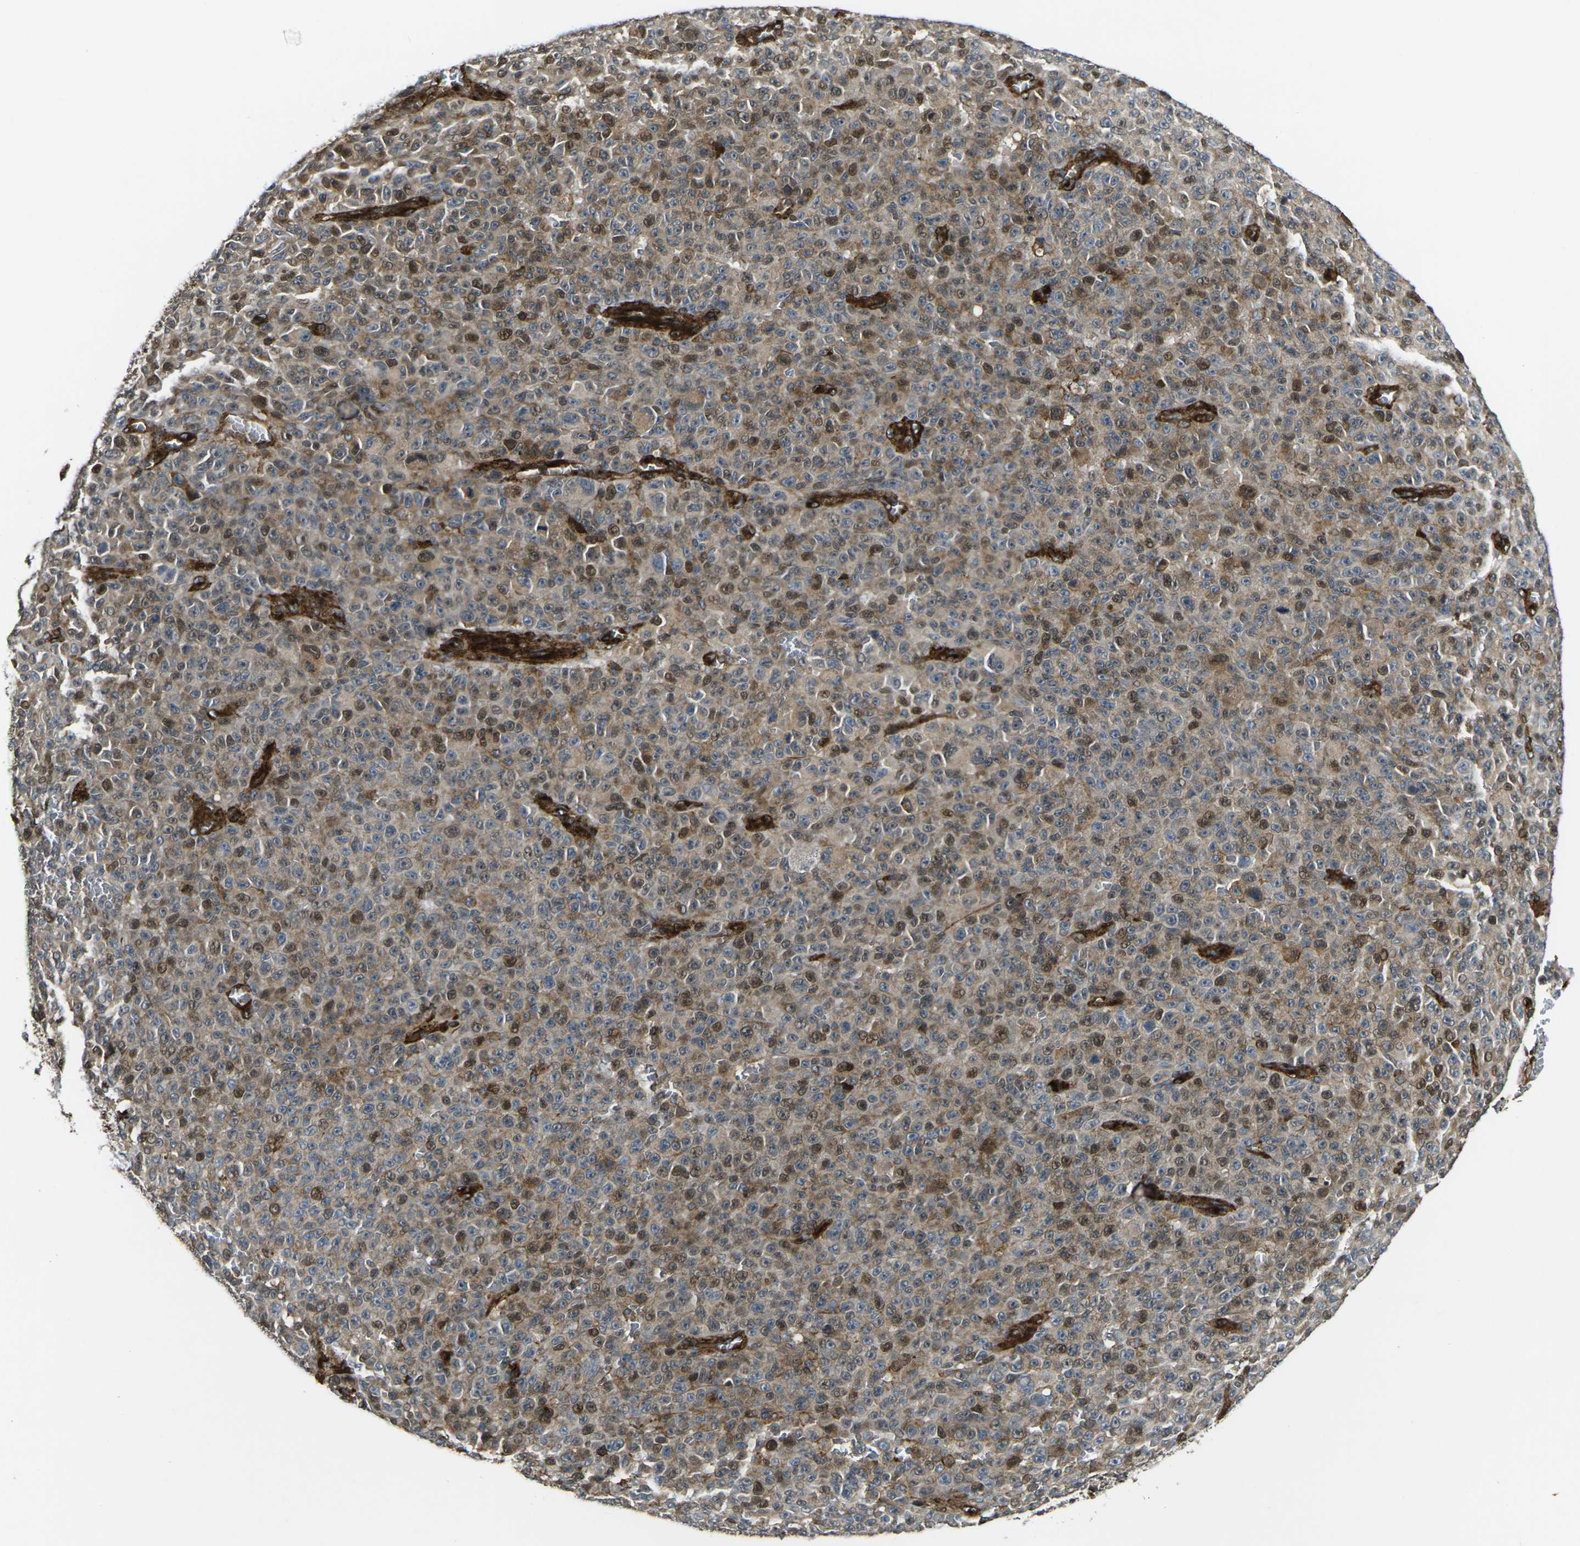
{"staining": {"intensity": "moderate", "quantity": ">75%", "location": "cytoplasmic/membranous,nuclear"}, "tissue": "melanoma", "cell_type": "Tumor cells", "image_type": "cancer", "snomed": [{"axis": "morphology", "description": "Malignant melanoma, NOS"}, {"axis": "topography", "description": "Skin"}], "caption": "High-magnification brightfield microscopy of melanoma stained with DAB (3,3'-diaminobenzidine) (brown) and counterstained with hematoxylin (blue). tumor cells exhibit moderate cytoplasmic/membranous and nuclear staining is present in about>75% of cells.", "gene": "ECE1", "patient": {"sex": "female", "age": 82}}